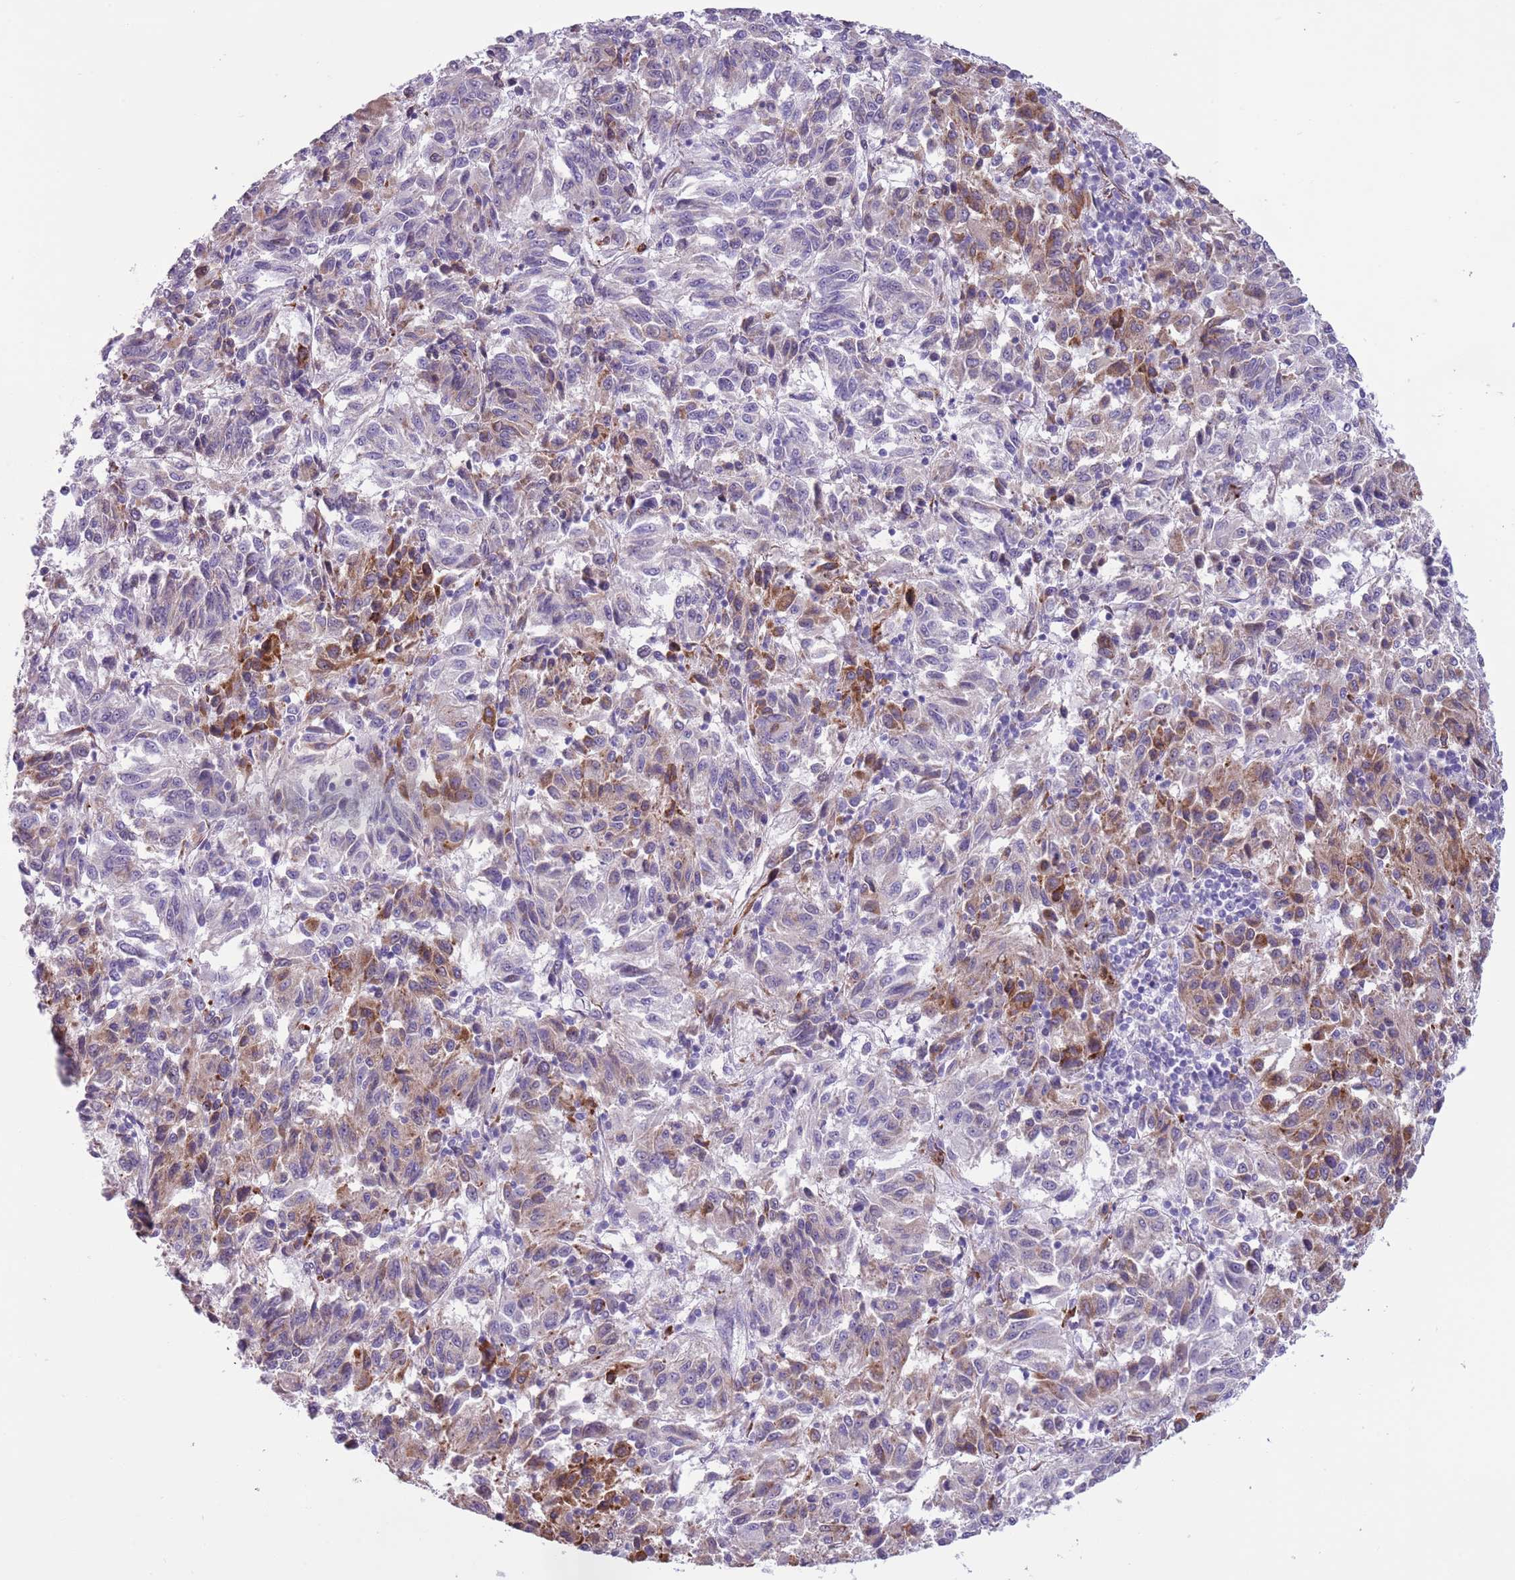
{"staining": {"intensity": "moderate", "quantity": "<25%", "location": "cytoplasmic/membranous"}, "tissue": "melanoma", "cell_type": "Tumor cells", "image_type": "cancer", "snomed": [{"axis": "morphology", "description": "Malignant melanoma, Metastatic site"}, {"axis": "topography", "description": "Lung"}], "caption": "High-power microscopy captured an immunohistochemistry (IHC) image of melanoma, revealing moderate cytoplasmic/membranous staining in about <25% of tumor cells.", "gene": "MRPL32", "patient": {"sex": "male", "age": 64}}